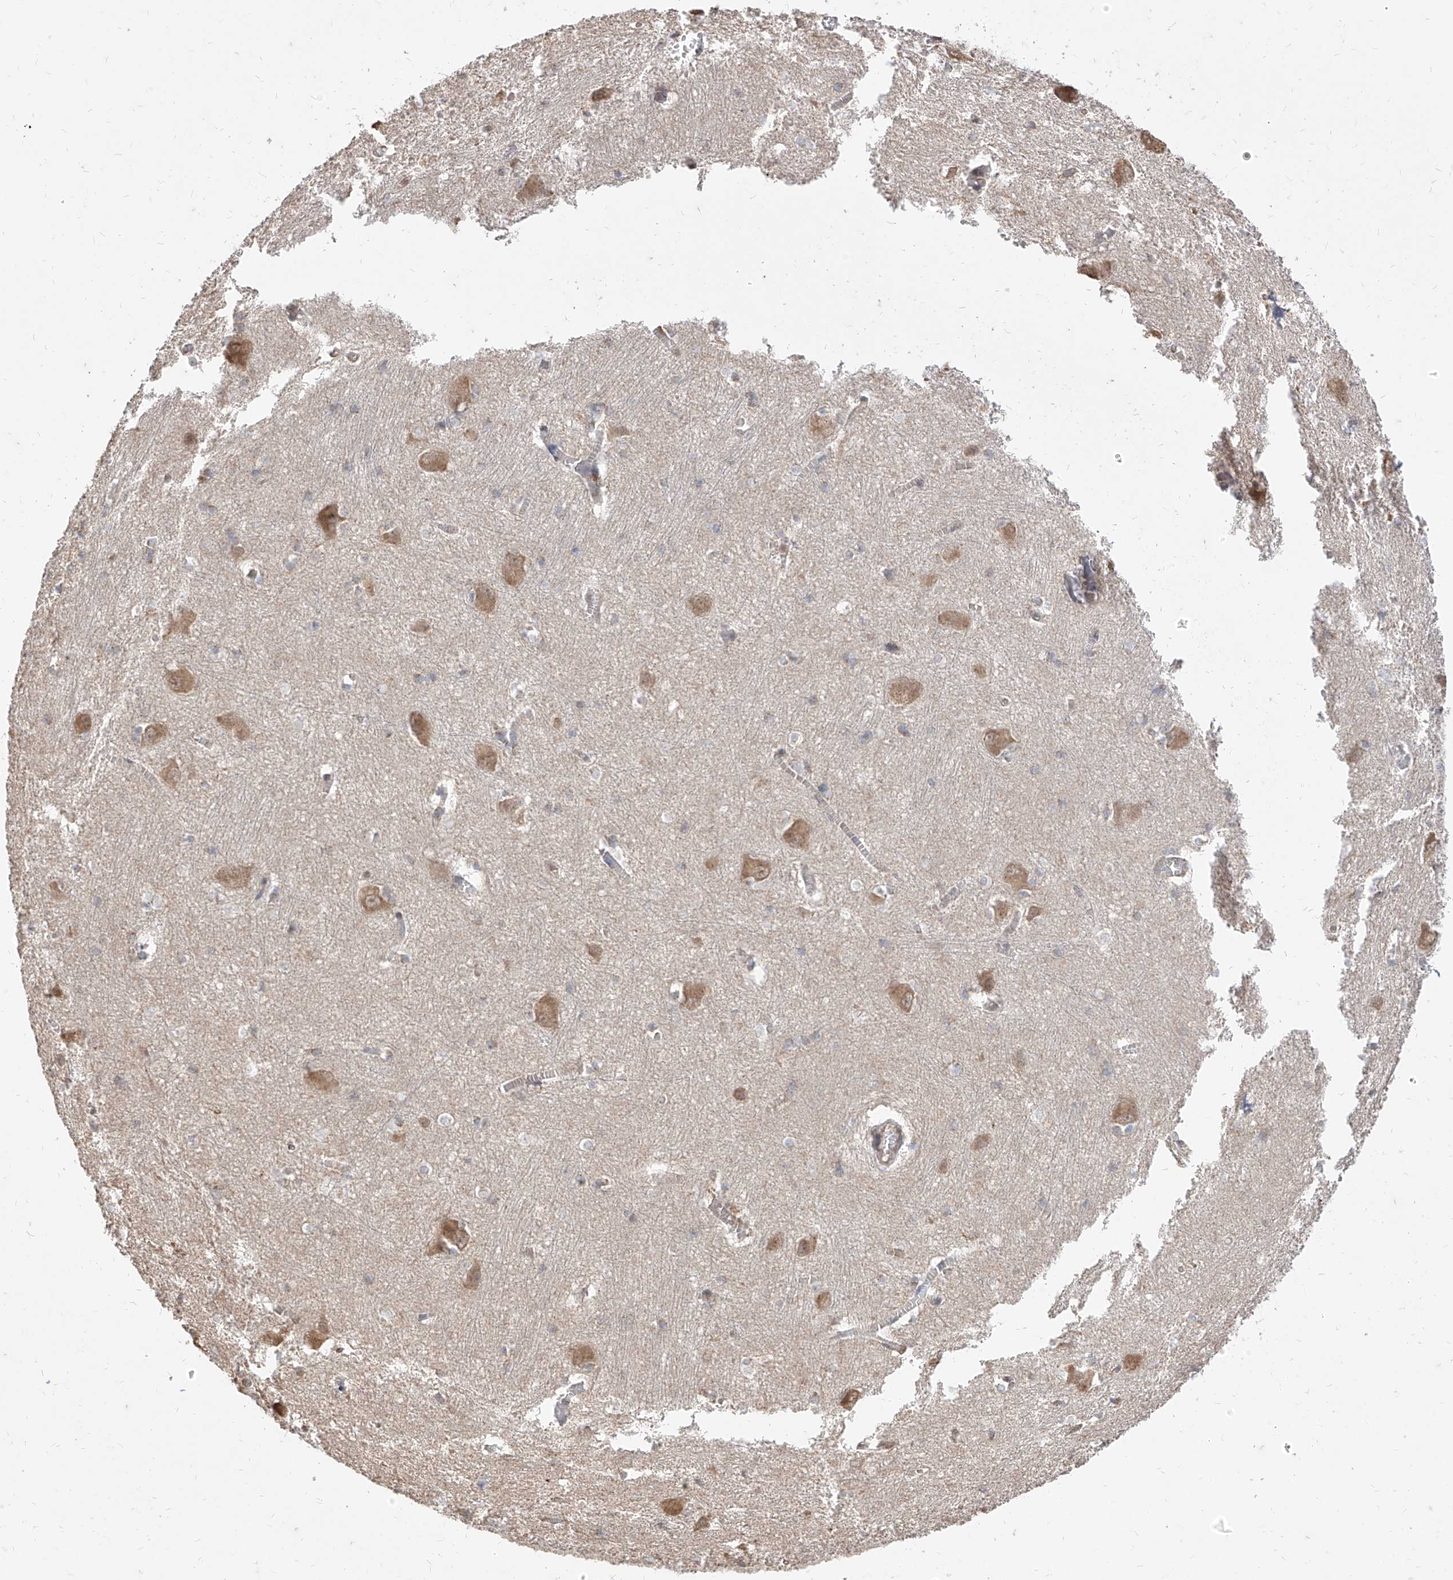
{"staining": {"intensity": "negative", "quantity": "none", "location": "none"}, "tissue": "caudate", "cell_type": "Glial cells", "image_type": "normal", "snomed": [{"axis": "morphology", "description": "Normal tissue, NOS"}, {"axis": "topography", "description": "Lateral ventricle wall"}], "caption": "Glial cells show no significant protein staining in unremarkable caudate.", "gene": "C8orf82", "patient": {"sex": "male", "age": 37}}